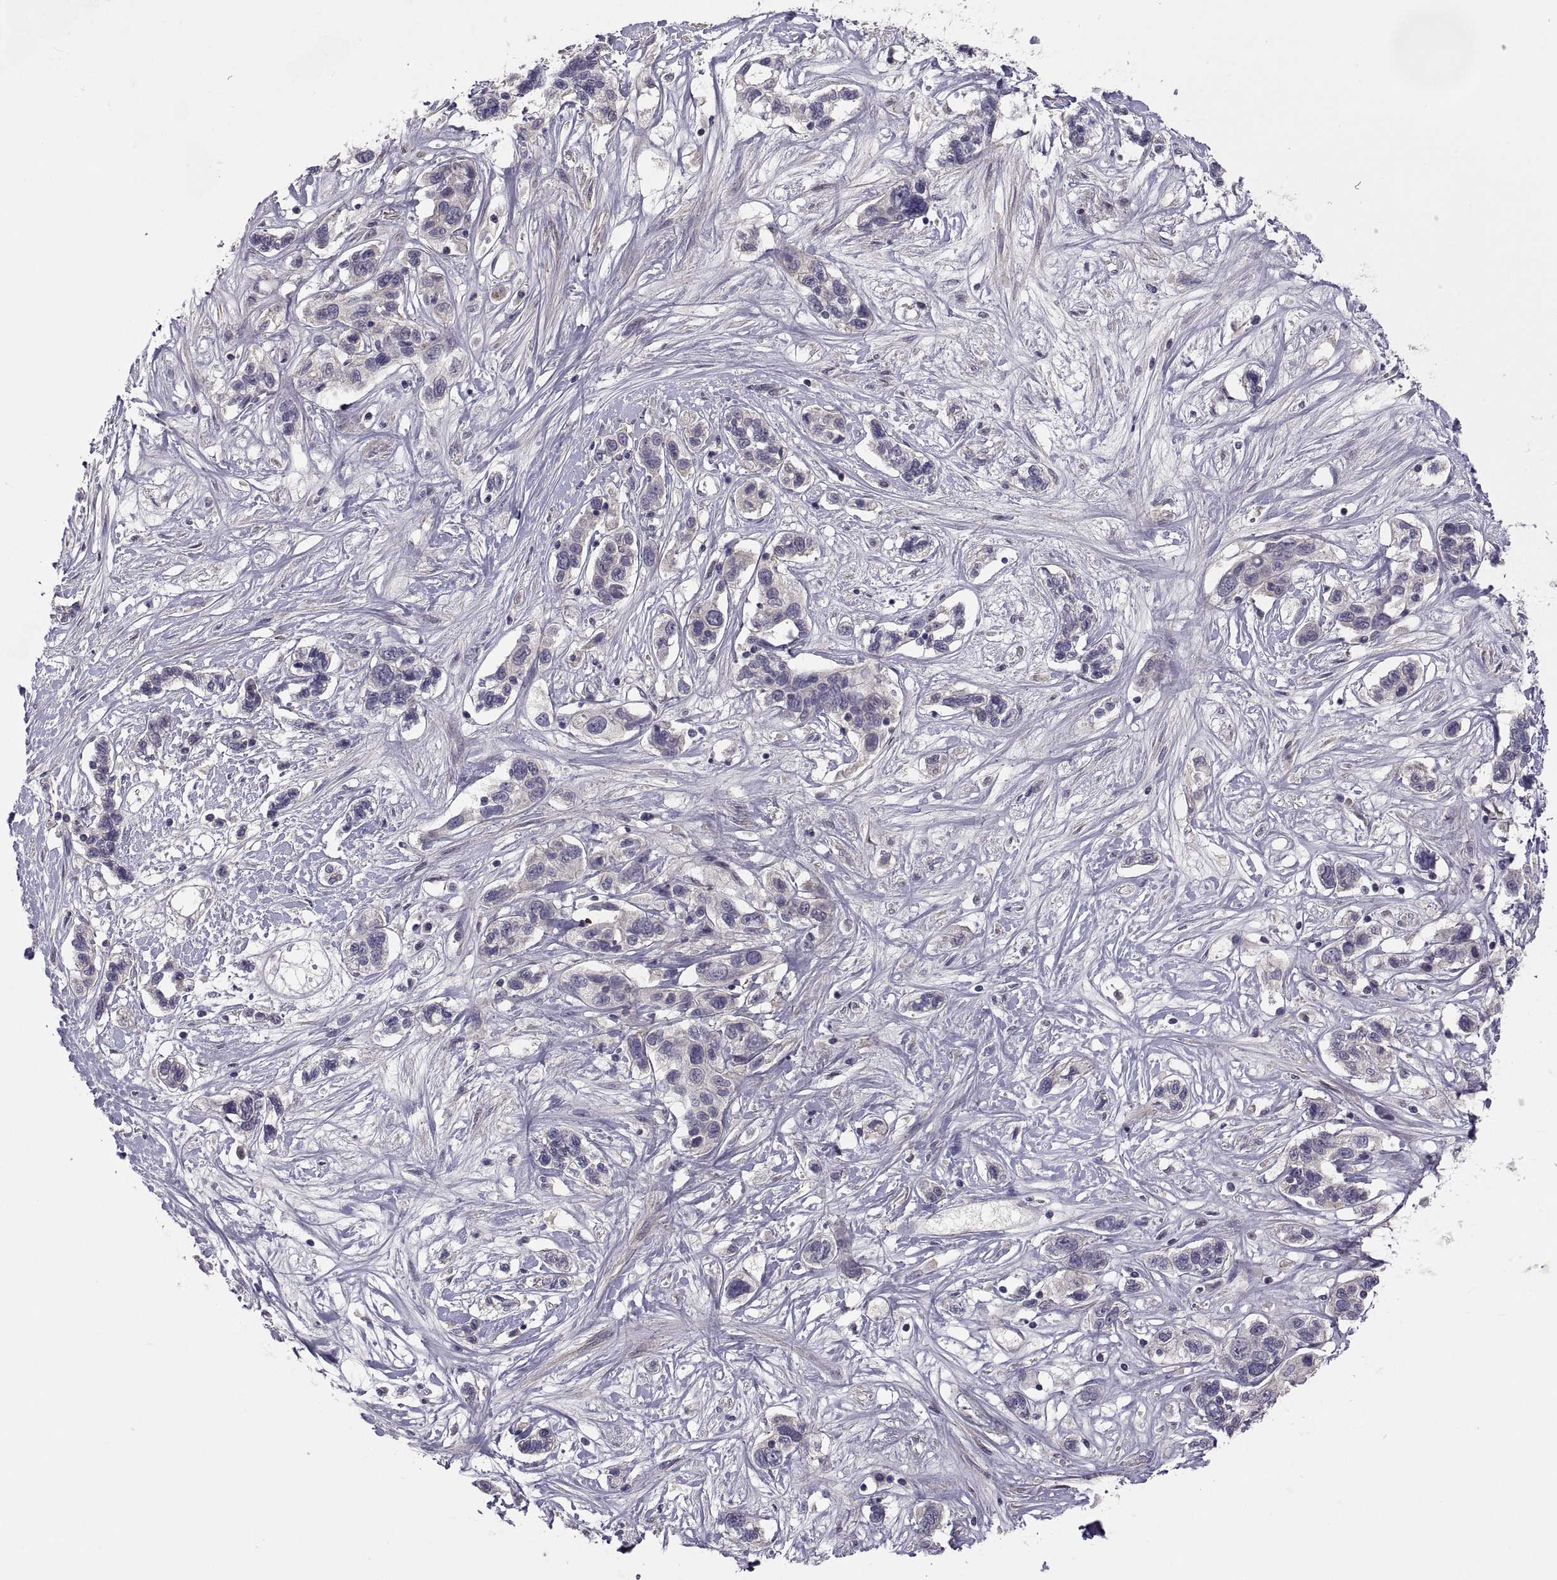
{"staining": {"intensity": "negative", "quantity": "none", "location": "none"}, "tissue": "liver cancer", "cell_type": "Tumor cells", "image_type": "cancer", "snomed": [{"axis": "morphology", "description": "Adenocarcinoma, NOS"}, {"axis": "morphology", "description": "Cholangiocarcinoma"}, {"axis": "topography", "description": "Liver"}], "caption": "A histopathology image of human liver cancer is negative for staining in tumor cells.", "gene": "NPTX2", "patient": {"sex": "male", "age": 64}}